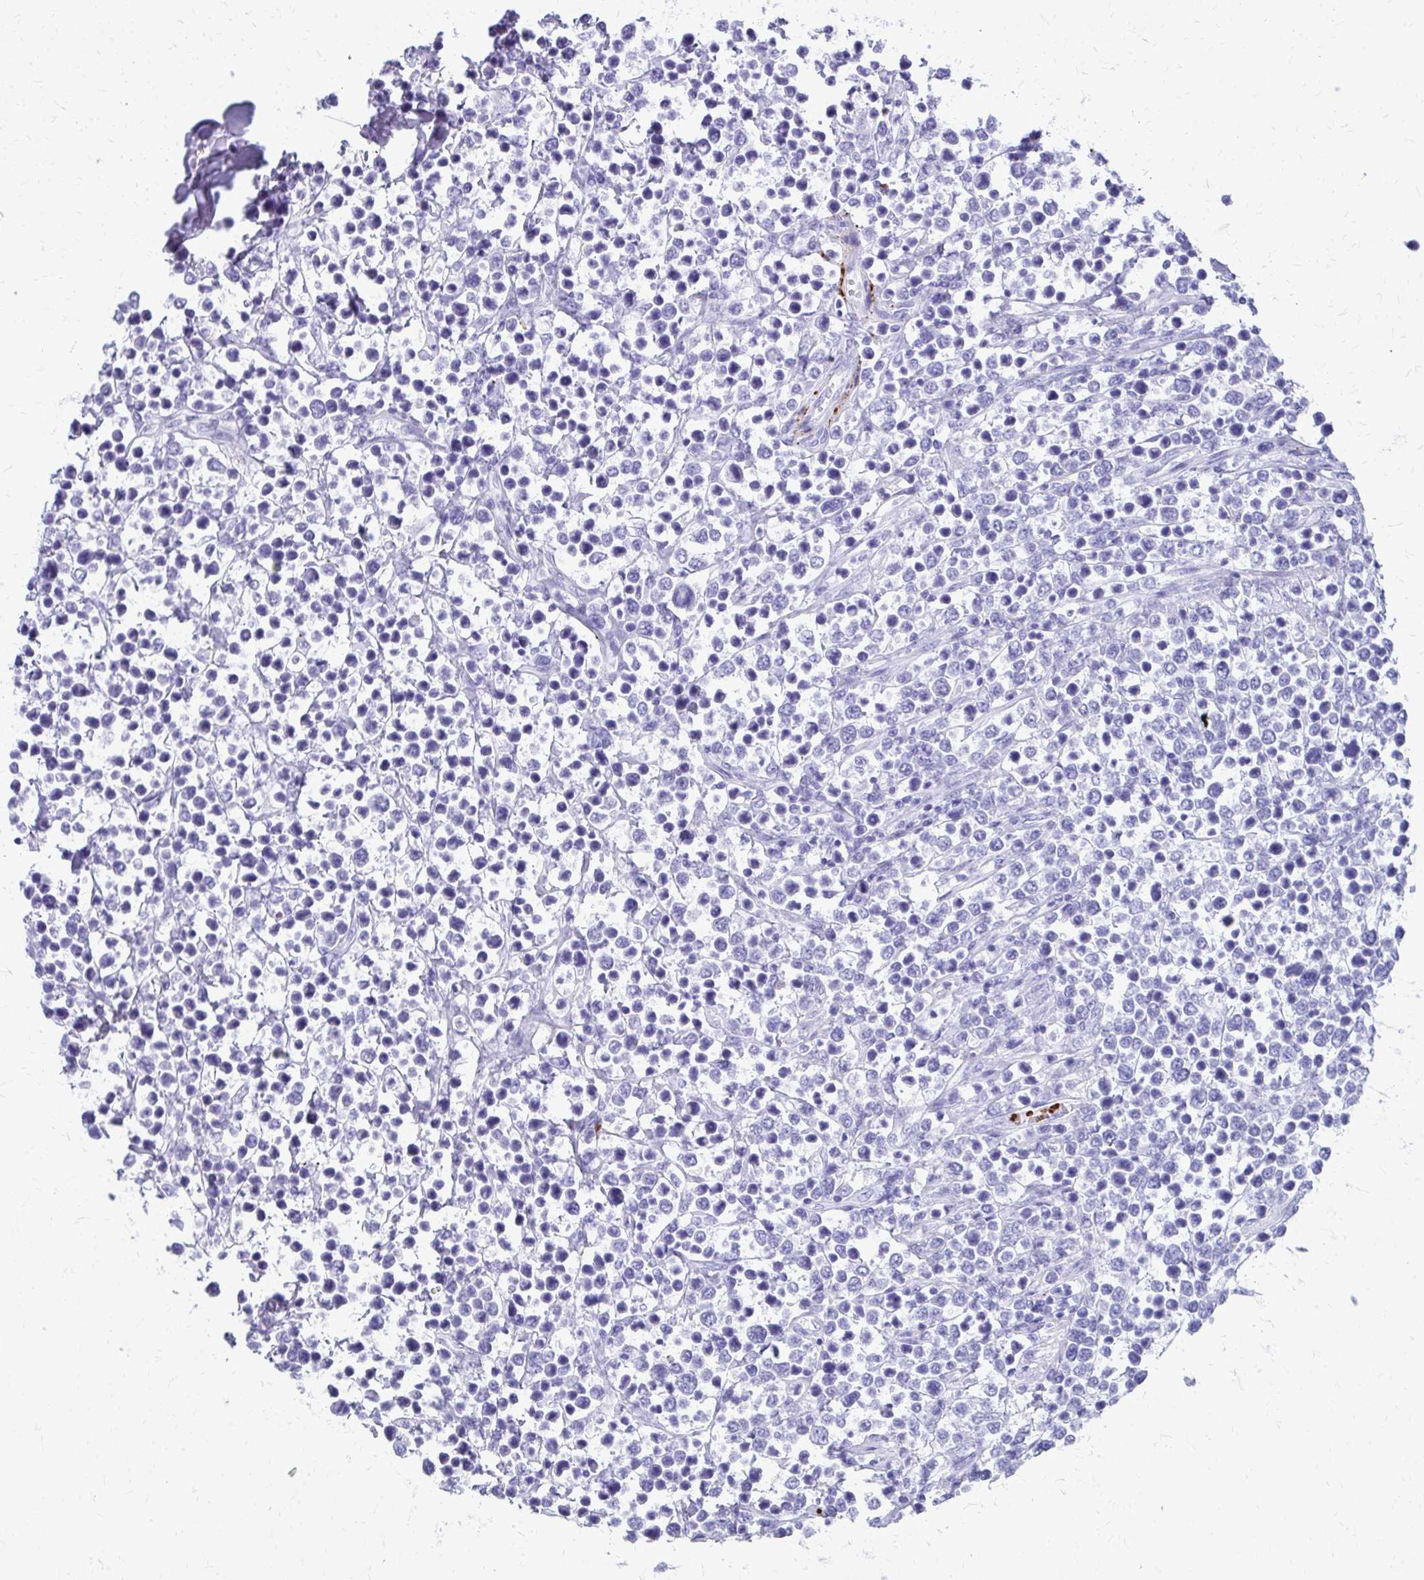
{"staining": {"intensity": "negative", "quantity": "none", "location": "none"}, "tissue": "lymphoma", "cell_type": "Tumor cells", "image_type": "cancer", "snomed": [{"axis": "morphology", "description": "Malignant lymphoma, non-Hodgkin's type, High grade"}, {"axis": "topography", "description": "Soft tissue"}], "caption": "The histopathology image demonstrates no staining of tumor cells in lymphoma. The staining was performed using DAB (3,3'-diaminobenzidine) to visualize the protein expression in brown, while the nuclei were stained in blue with hematoxylin (Magnification: 20x).", "gene": "SATL1", "patient": {"sex": "female", "age": 56}}